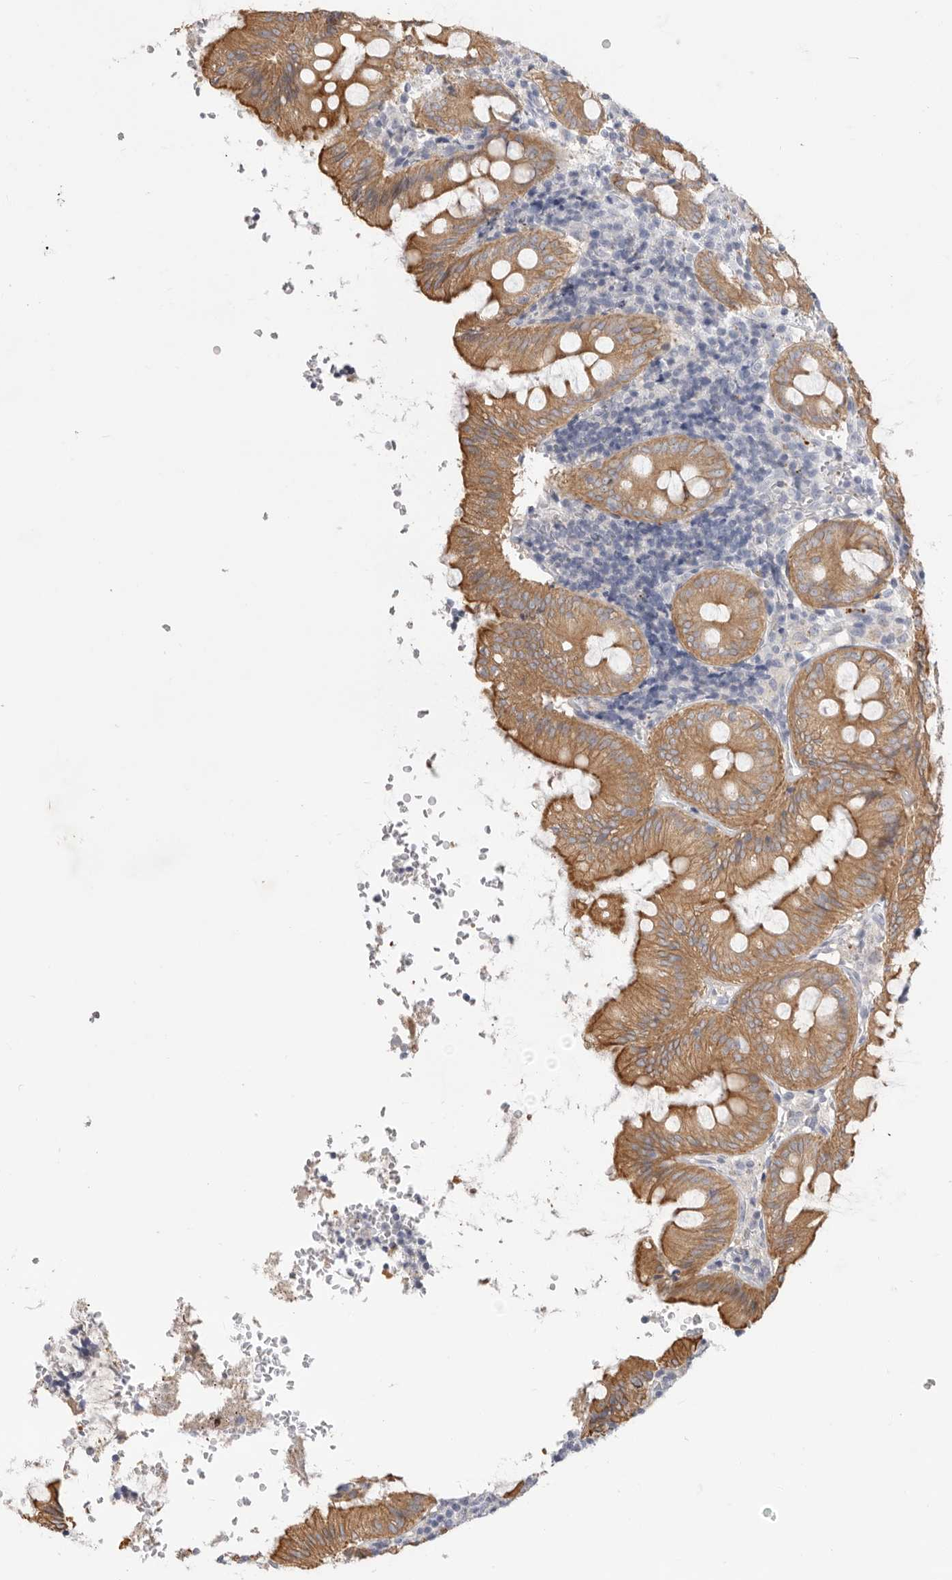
{"staining": {"intensity": "moderate", "quantity": ">75%", "location": "cytoplasmic/membranous"}, "tissue": "appendix", "cell_type": "Glandular cells", "image_type": "normal", "snomed": [{"axis": "morphology", "description": "Normal tissue, NOS"}, {"axis": "topography", "description": "Appendix"}], "caption": "Normal appendix displays moderate cytoplasmic/membranous expression in approximately >75% of glandular cells, visualized by immunohistochemistry.", "gene": "USH1C", "patient": {"sex": "male", "age": 8}}